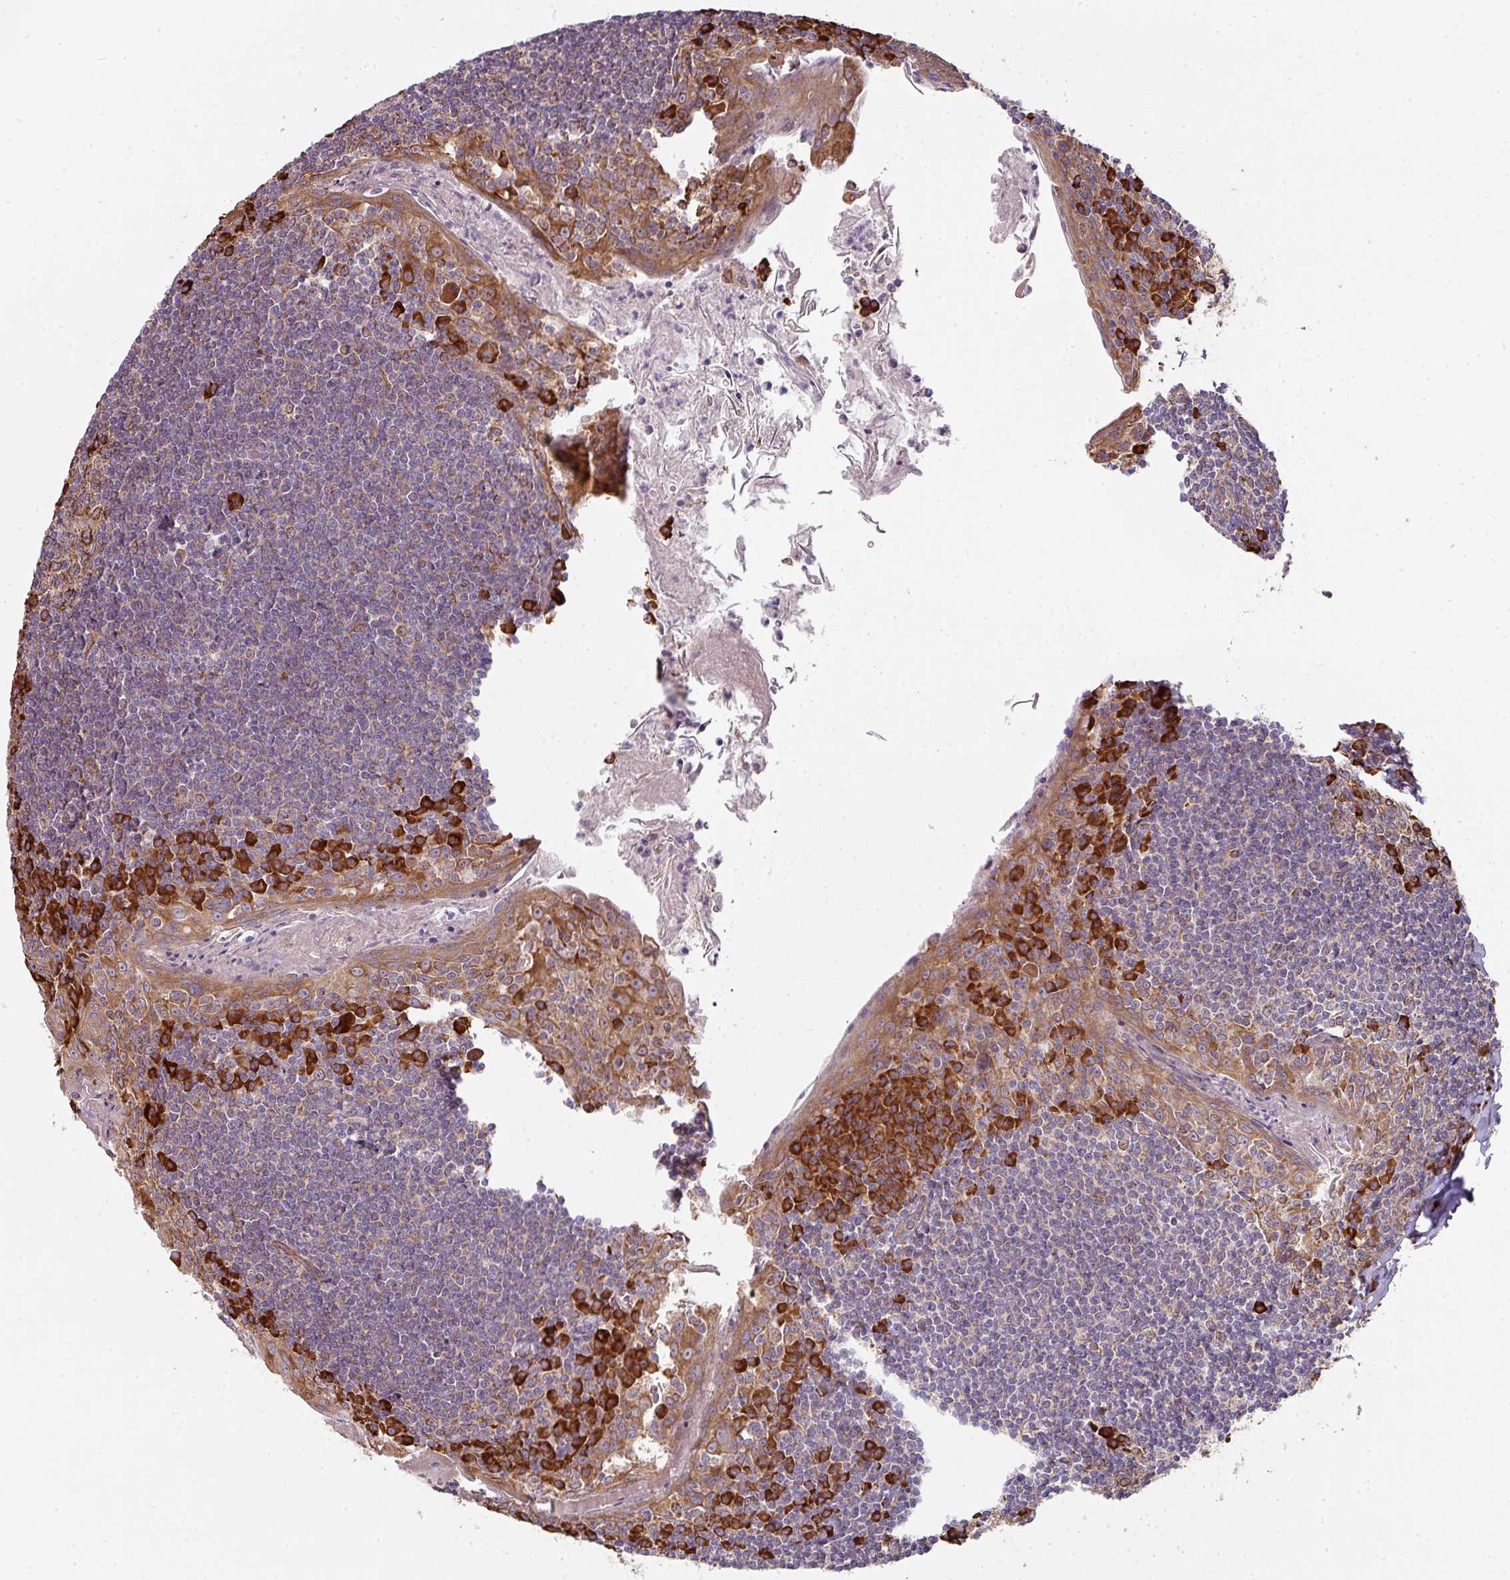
{"staining": {"intensity": "strong", "quantity": "25%-75%", "location": "cytoplasmic/membranous"}, "tissue": "tonsil", "cell_type": "Germinal center cells", "image_type": "normal", "snomed": [{"axis": "morphology", "description": "Normal tissue, NOS"}, {"axis": "topography", "description": "Tonsil"}], "caption": "A histopathology image of tonsil stained for a protein exhibits strong cytoplasmic/membranous brown staining in germinal center cells. Immunohistochemistry (ihc) stains the protein of interest in brown and the nuclei are stained blue.", "gene": "FAT4", "patient": {"sex": "male", "age": 27}}